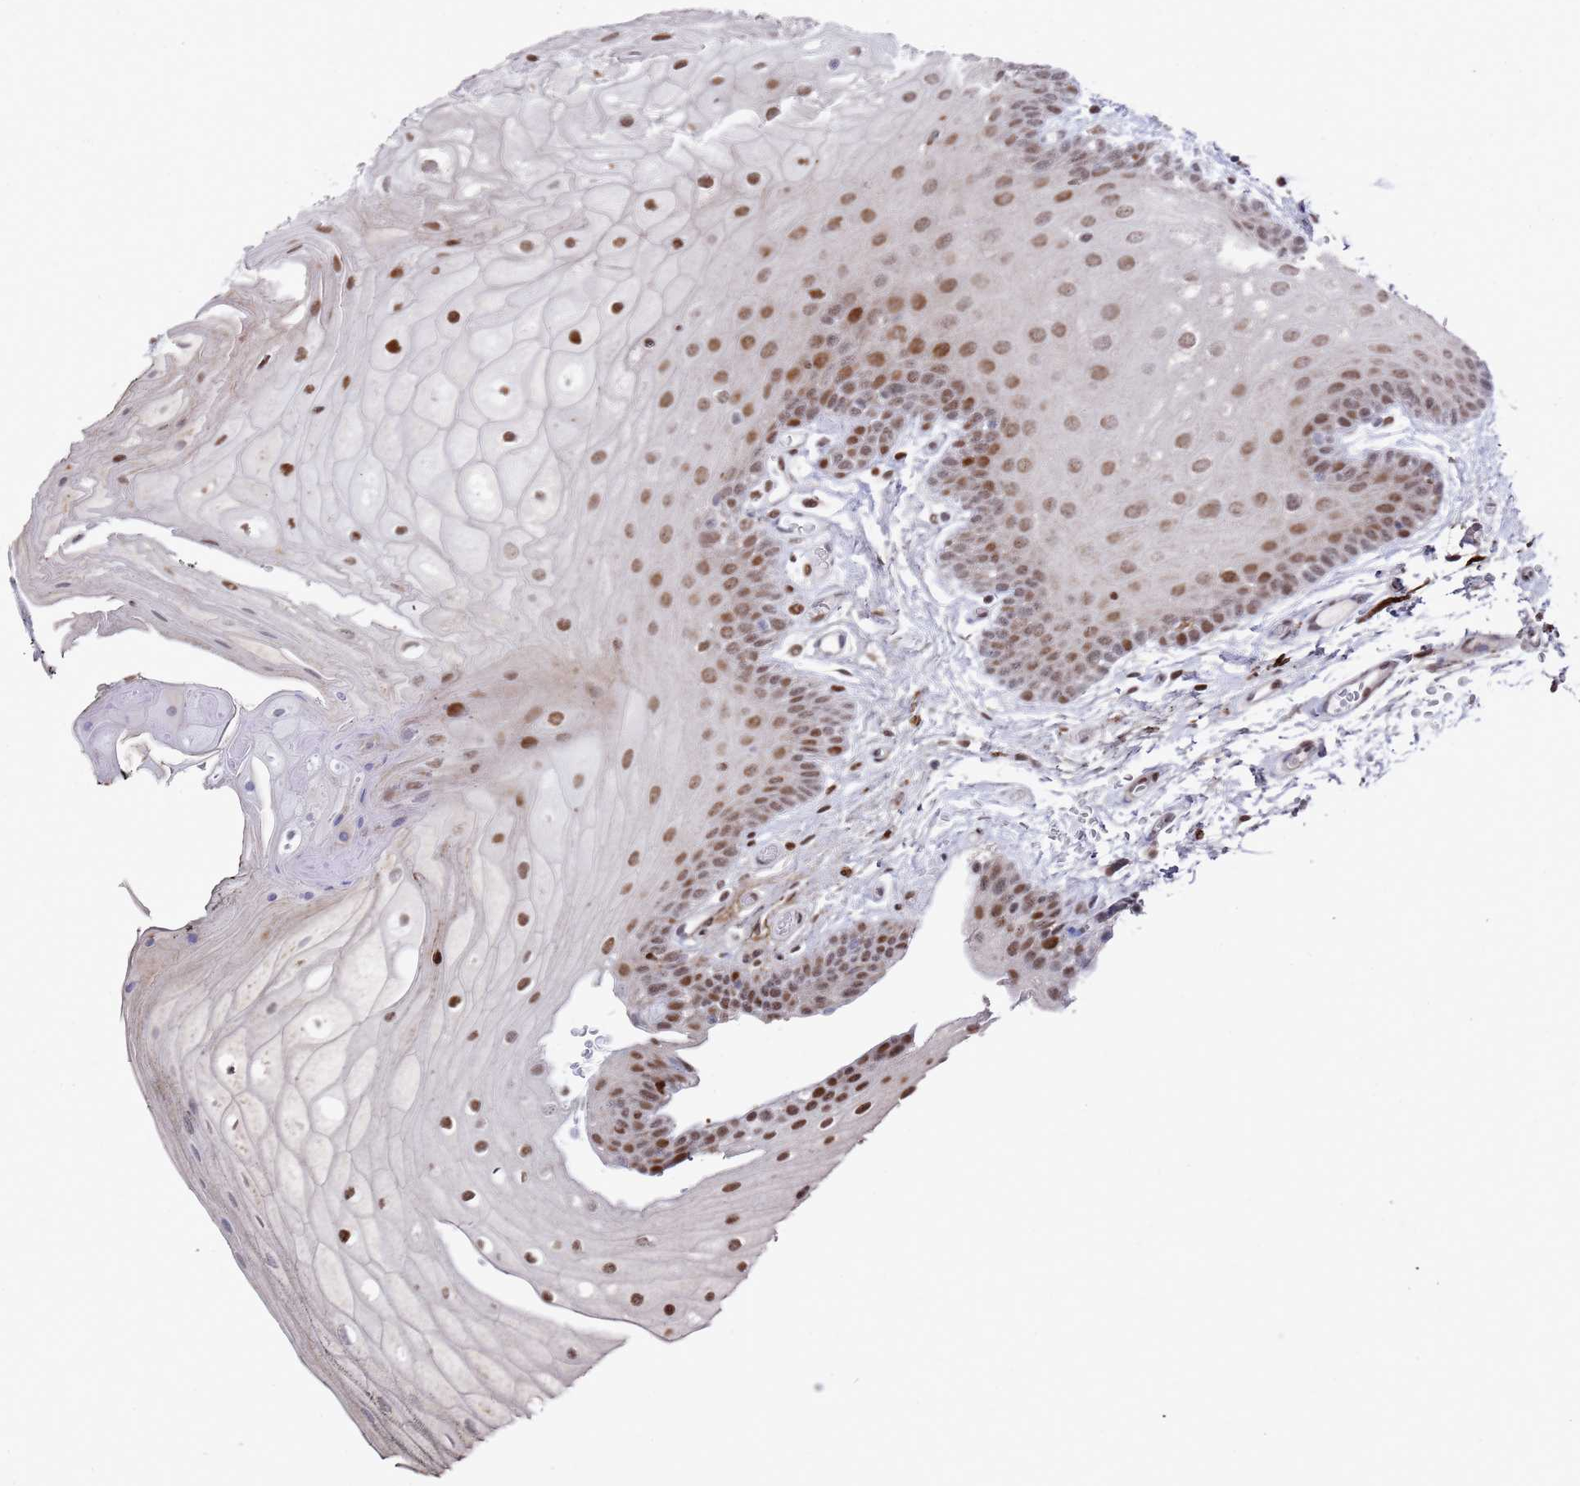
{"staining": {"intensity": "moderate", "quantity": ">75%", "location": "nuclear"}, "tissue": "oral mucosa", "cell_type": "Squamous epithelial cells", "image_type": "normal", "snomed": [{"axis": "morphology", "description": "Normal tissue, NOS"}, {"axis": "morphology", "description": "Squamous cell carcinoma, NOS"}, {"axis": "topography", "description": "Oral tissue"}, {"axis": "topography", "description": "Head-Neck"}], "caption": "Squamous epithelial cells display medium levels of moderate nuclear staining in about >75% of cells in unremarkable human oral mucosa.", "gene": "COPS6", "patient": {"sex": "female", "age": 81}}